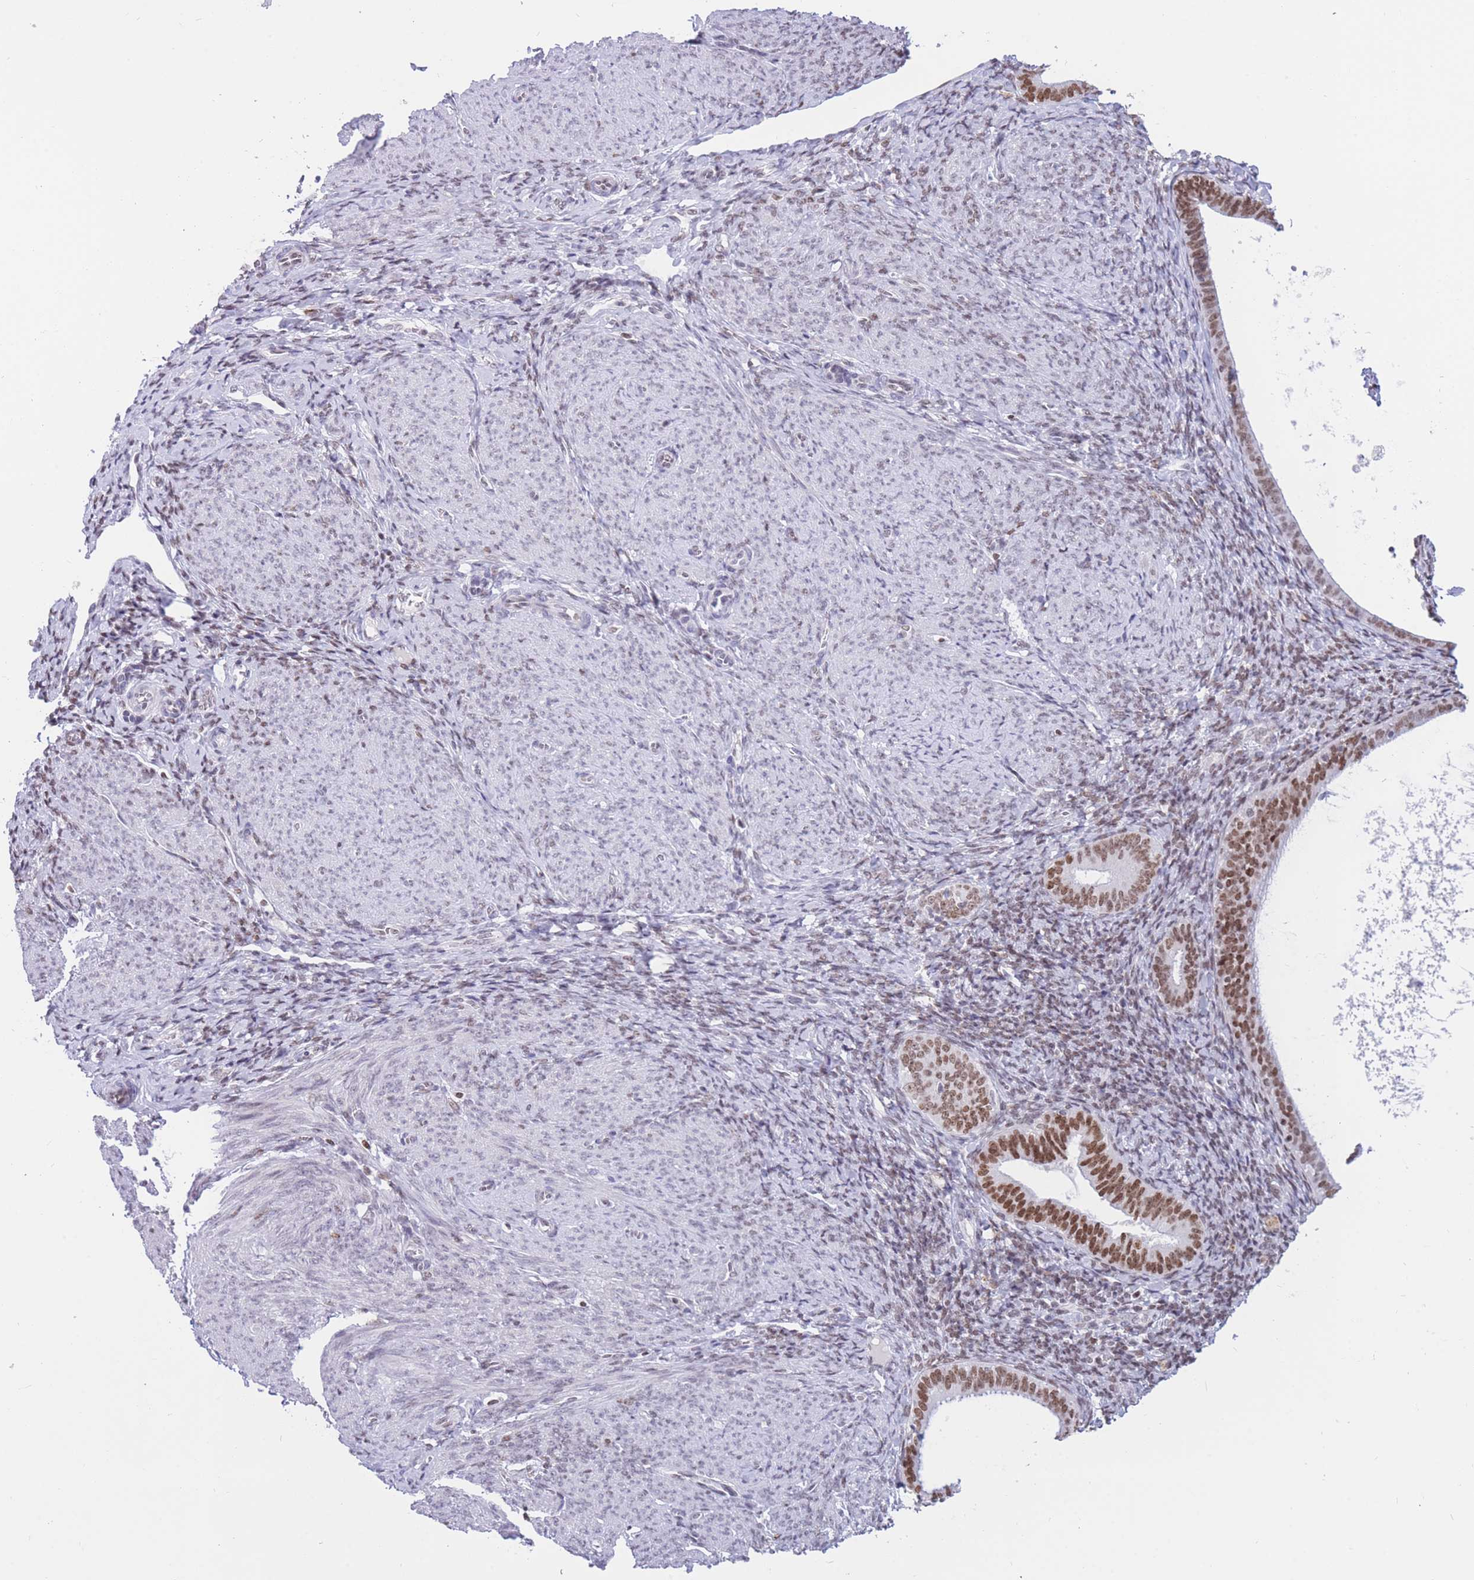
{"staining": {"intensity": "weak", "quantity": ">75%", "location": "nuclear"}, "tissue": "endometrium", "cell_type": "Cells in endometrial stroma", "image_type": "normal", "snomed": [{"axis": "morphology", "description": "Normal tissue, NOS"}, {"axis": "topography", "description": "Endometrium"}], "caption": "Cells in endometrial stroma demonstrate low levels of weak nuclear staining in approximately >75% of cells in normal endometrium. (Stains: DAB in brown, nuclei in blue, Microscopy: brightfield microscopy at high magnification).", "gene": "HMGN1", "patient": {"sex": "female", "age": 65}}